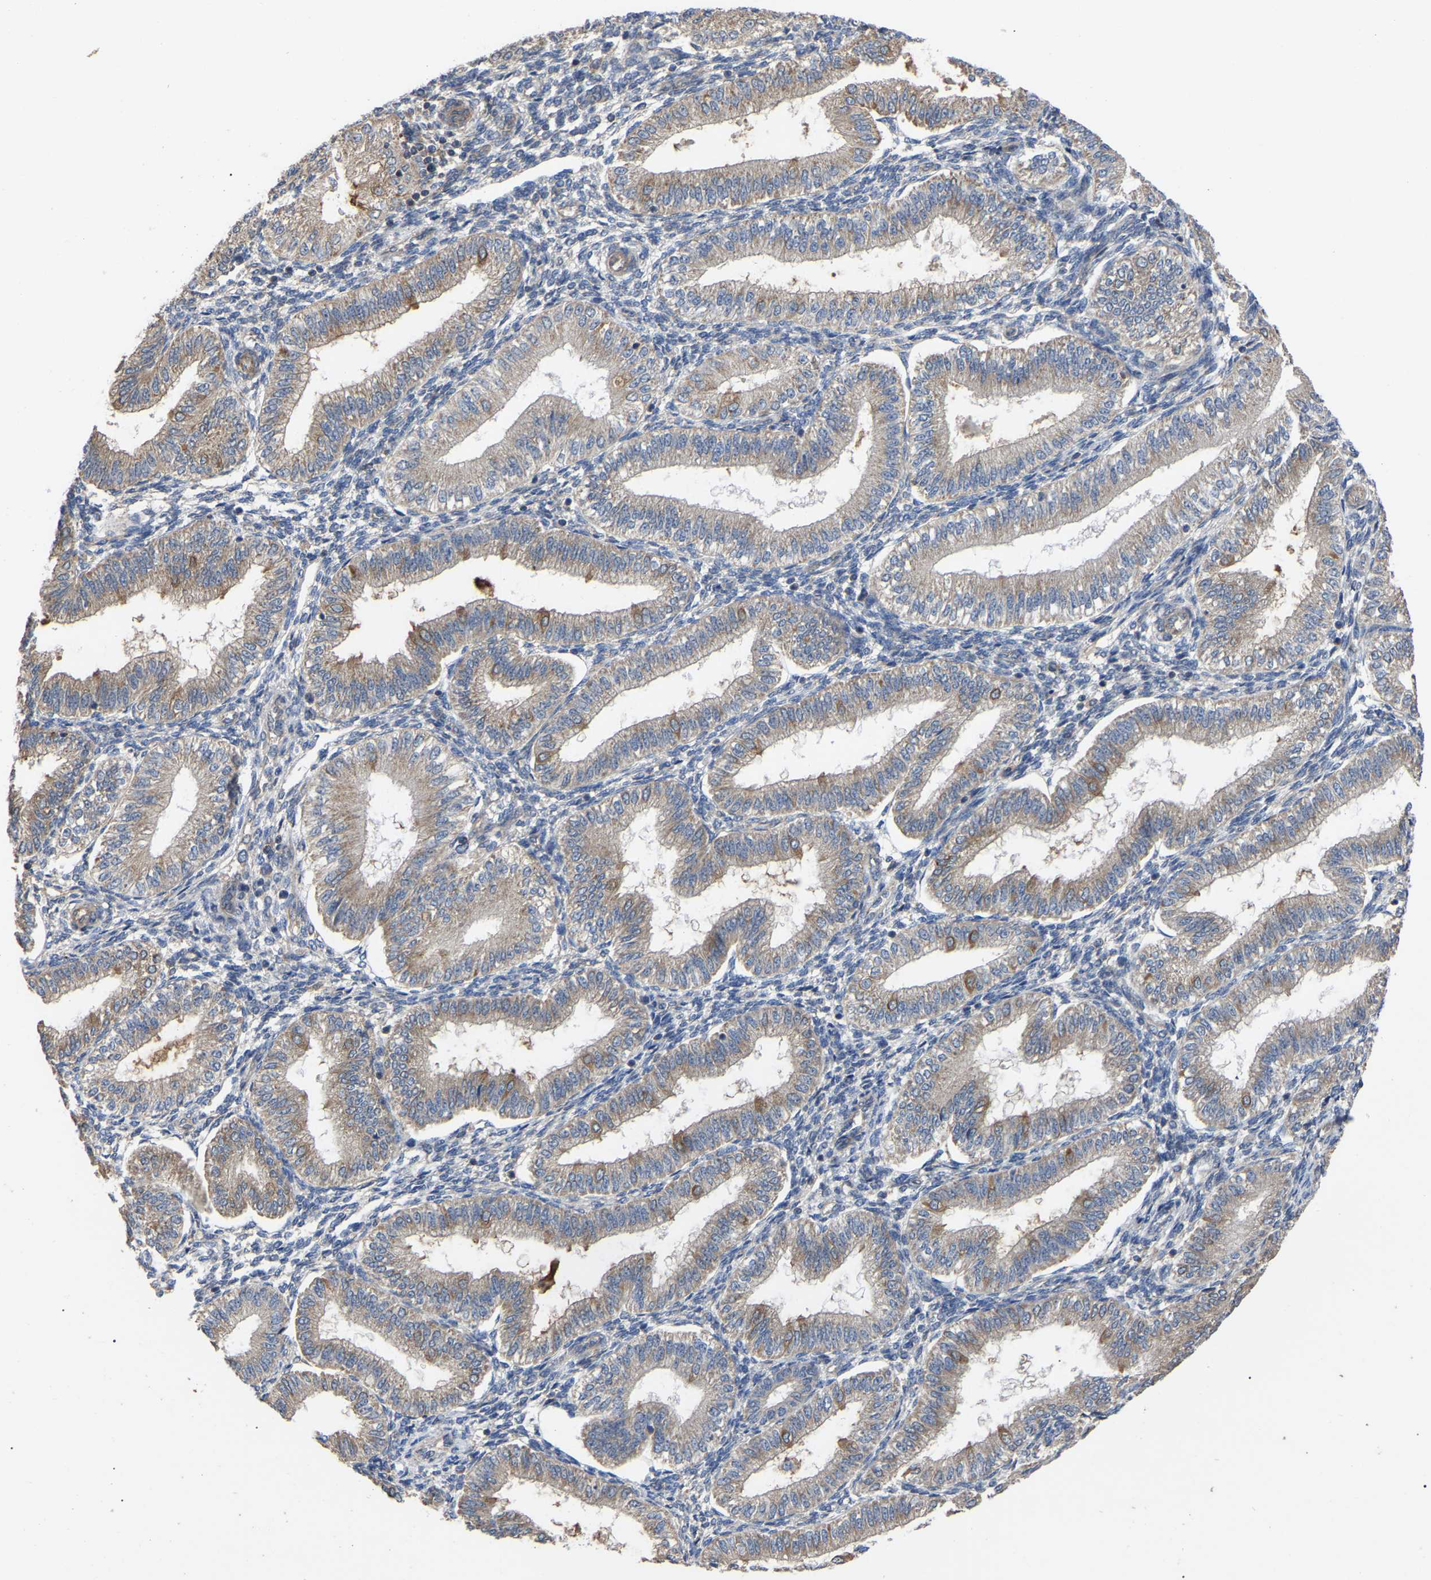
{"staining": {"intensity": "weak", "quantity": ">75%", "location": "cytoplasmic/membranous"}, "tissue": "endometrium", "cell_type": "Cells in endometrial stroma", "image_type": "normal", "snomed": [{"axis": "morphology", "description": "Normal tissue, NOS"}, {"axis": "topography", "description": "Endometrium"}], "caption": "This image exhibits unremarkable endometrium stained with IHC to label a protein in brown. The cytoplasmic/membranous of cells in endometrial stroma show weak positivity for the protein. Nuclei are counter-stained blue.", "gene": "GCC1", "patient": {"sex": "female", "age": 39}}